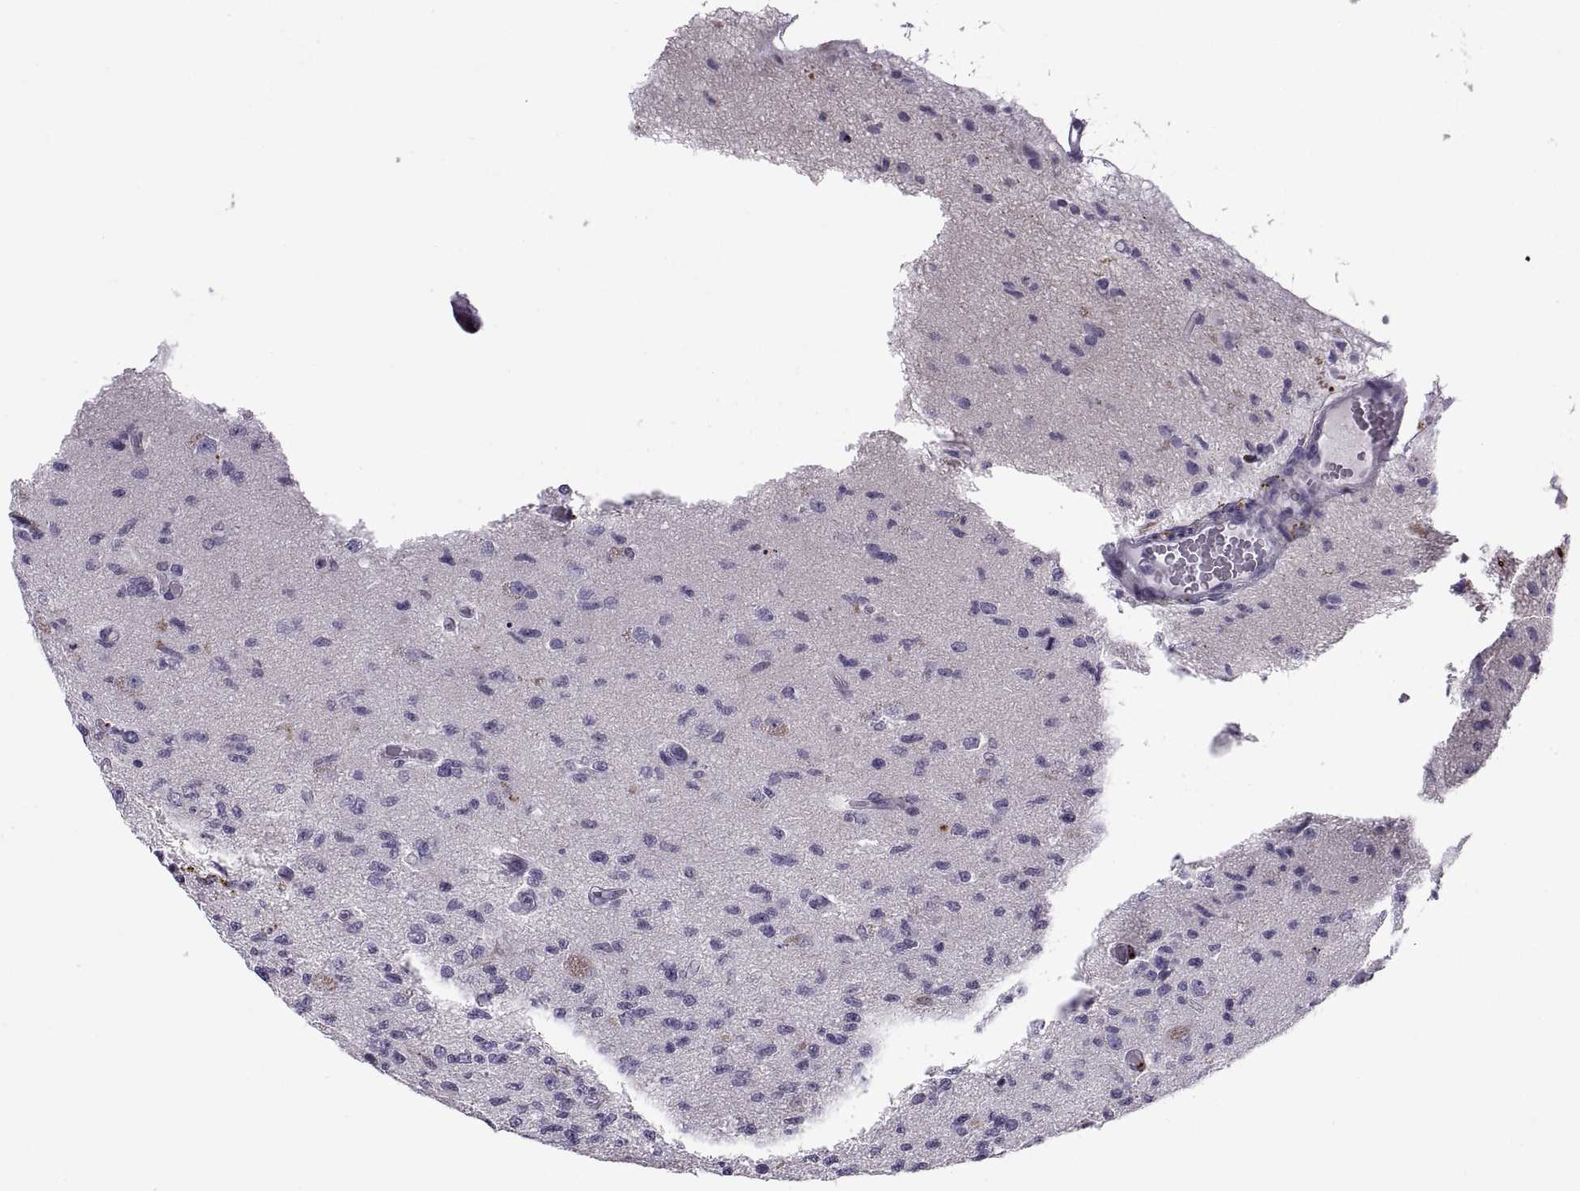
{"staining": {"intensity": "negative", "quantity": "none", "location": "none"}, "tissue": "glioma", "cell_type": "Tumor cells", "image_type": "cancer", "snomed": [{"axis": "morphology", "description": "Glioma, malignant, High grade"}, {"axis": "topography", "description": "Brain"}], "caption": "Immunohistochemical staining of human high-grade glioma (malignant) shows no significant staining in tumor cells. (Brightfield microscopy of DAB (3,3'-diaminobenzidine) IHC at high magnification).", "gene": "CALCR", "patient": {"sex": "male", "age": 56}}